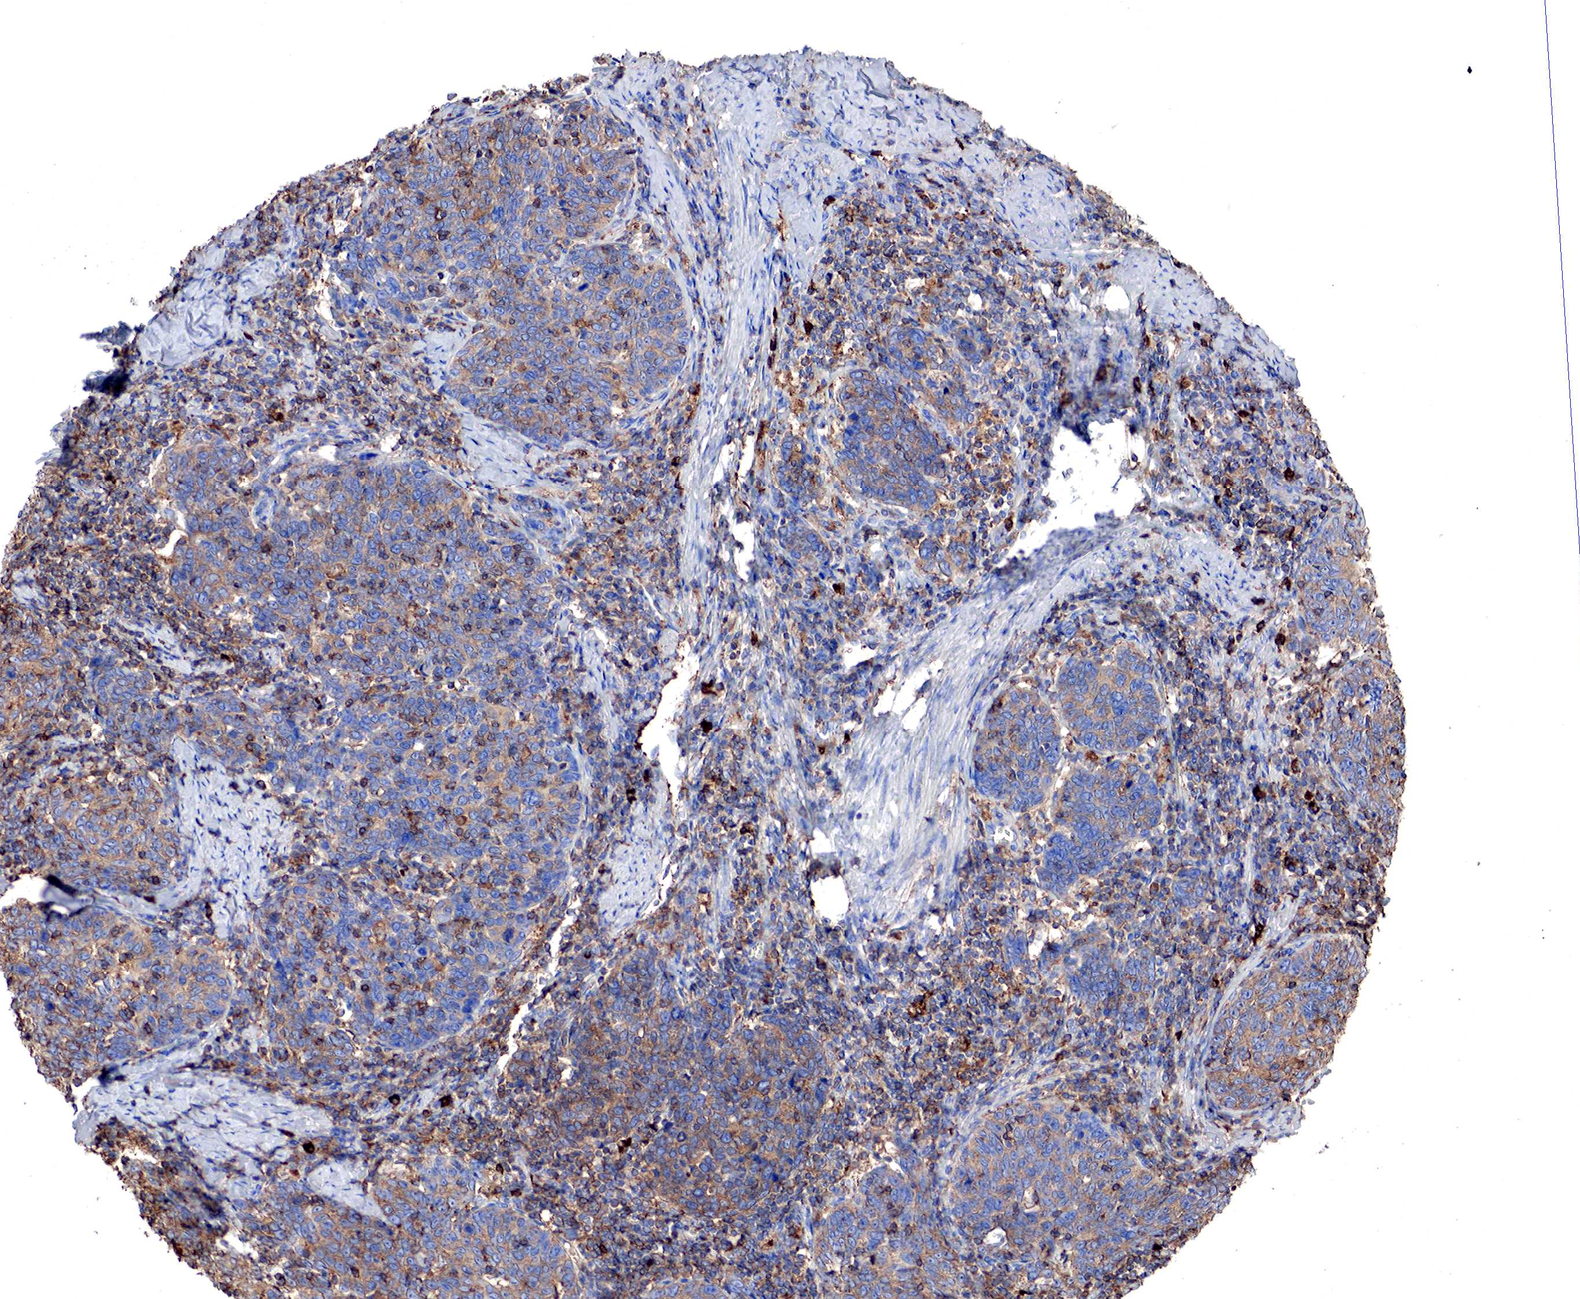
{"staining": {"intensity": "weak", "quantity": "25%-75%", "location": "cytoplasmic/membranous"}, "tissue": "cervical cancer", "cell_type": "Tumor cells", "image_type": "cancer", "snomed": [{"axis": "morphology", "description": "Squamous cell carcinoma, NOS"}, {"axis": "topography", "description": "Cervix"}], "caption": "Brown immunohistochemical staining in cervical cancer demonstrates weak cytoplasmic/membranous staining in approximately 25%-75% of tumor cells.", "gene": "G6PD", "patient": {"sex": "female", "age": 41}}